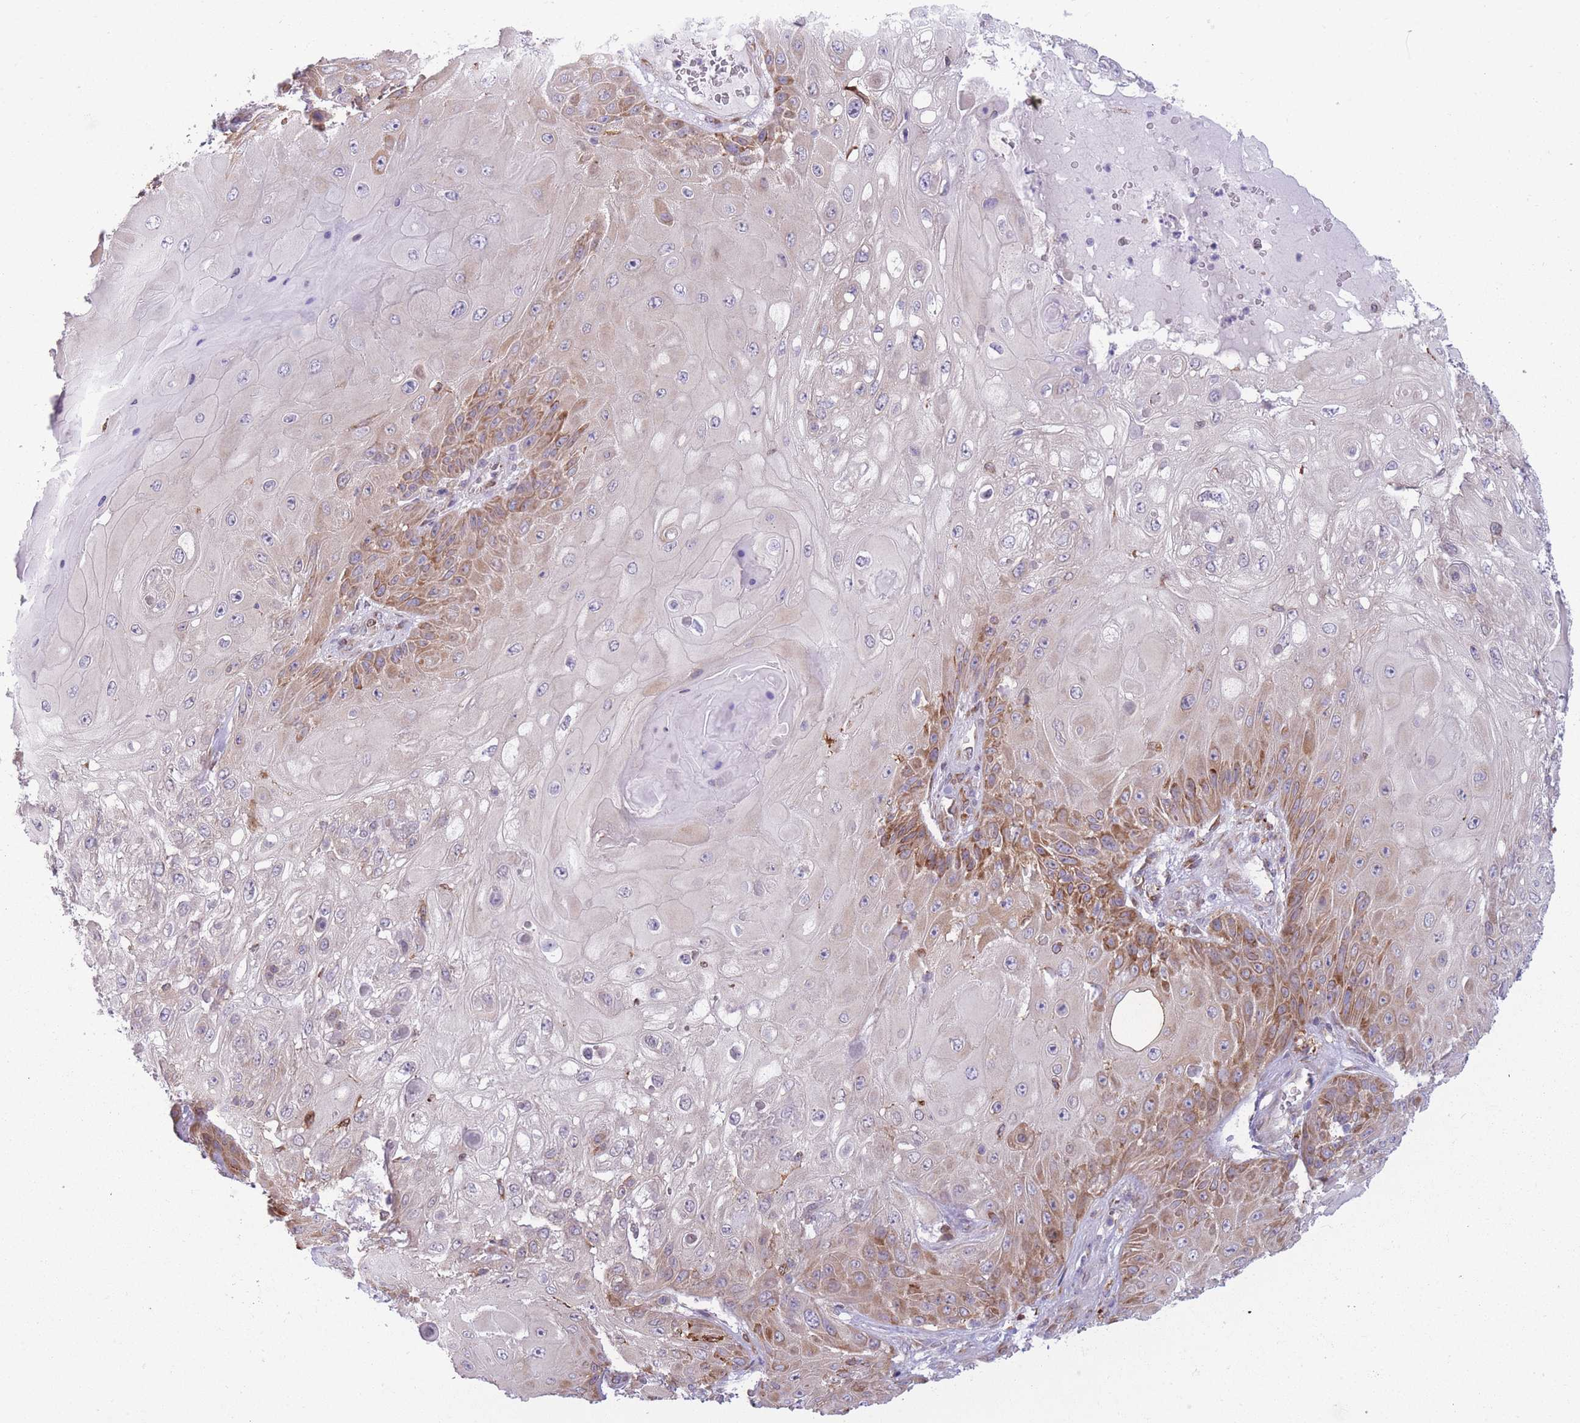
{"staining": {"intensity": "moderate", "quantity": "25%-75%", "location": "cytoplasmic/membranous"}, "tissue": "skin cancer", "cell_type": "Tumor cells", "image_type": "cancer", "snomed": [{"axis": "morphology", "description": "Normal tissue, NOS"}, {"axis": "morphology", "description": "Squamous cell carcinoma, NOS"}, {"axis": "topography", "description": "Skin"}, {"axis": "topography", "description": "Cartilage tissue"}], "caption": "Immunohistochemical staining of human skin cancer (squamous cell carcinoma) exhibits medium levels of moderate cytoplasmic/membranous protein positivity in about 25%-75% of tumor cells. The staining is performed using DAB (3,3'-diaminobenzidine) brown chromogen to label protein expression. The nuclei are counter-stained blue using hematoxylin.", "gene": "TMEM121", "patient": {"sex": "female", "age": 79}}